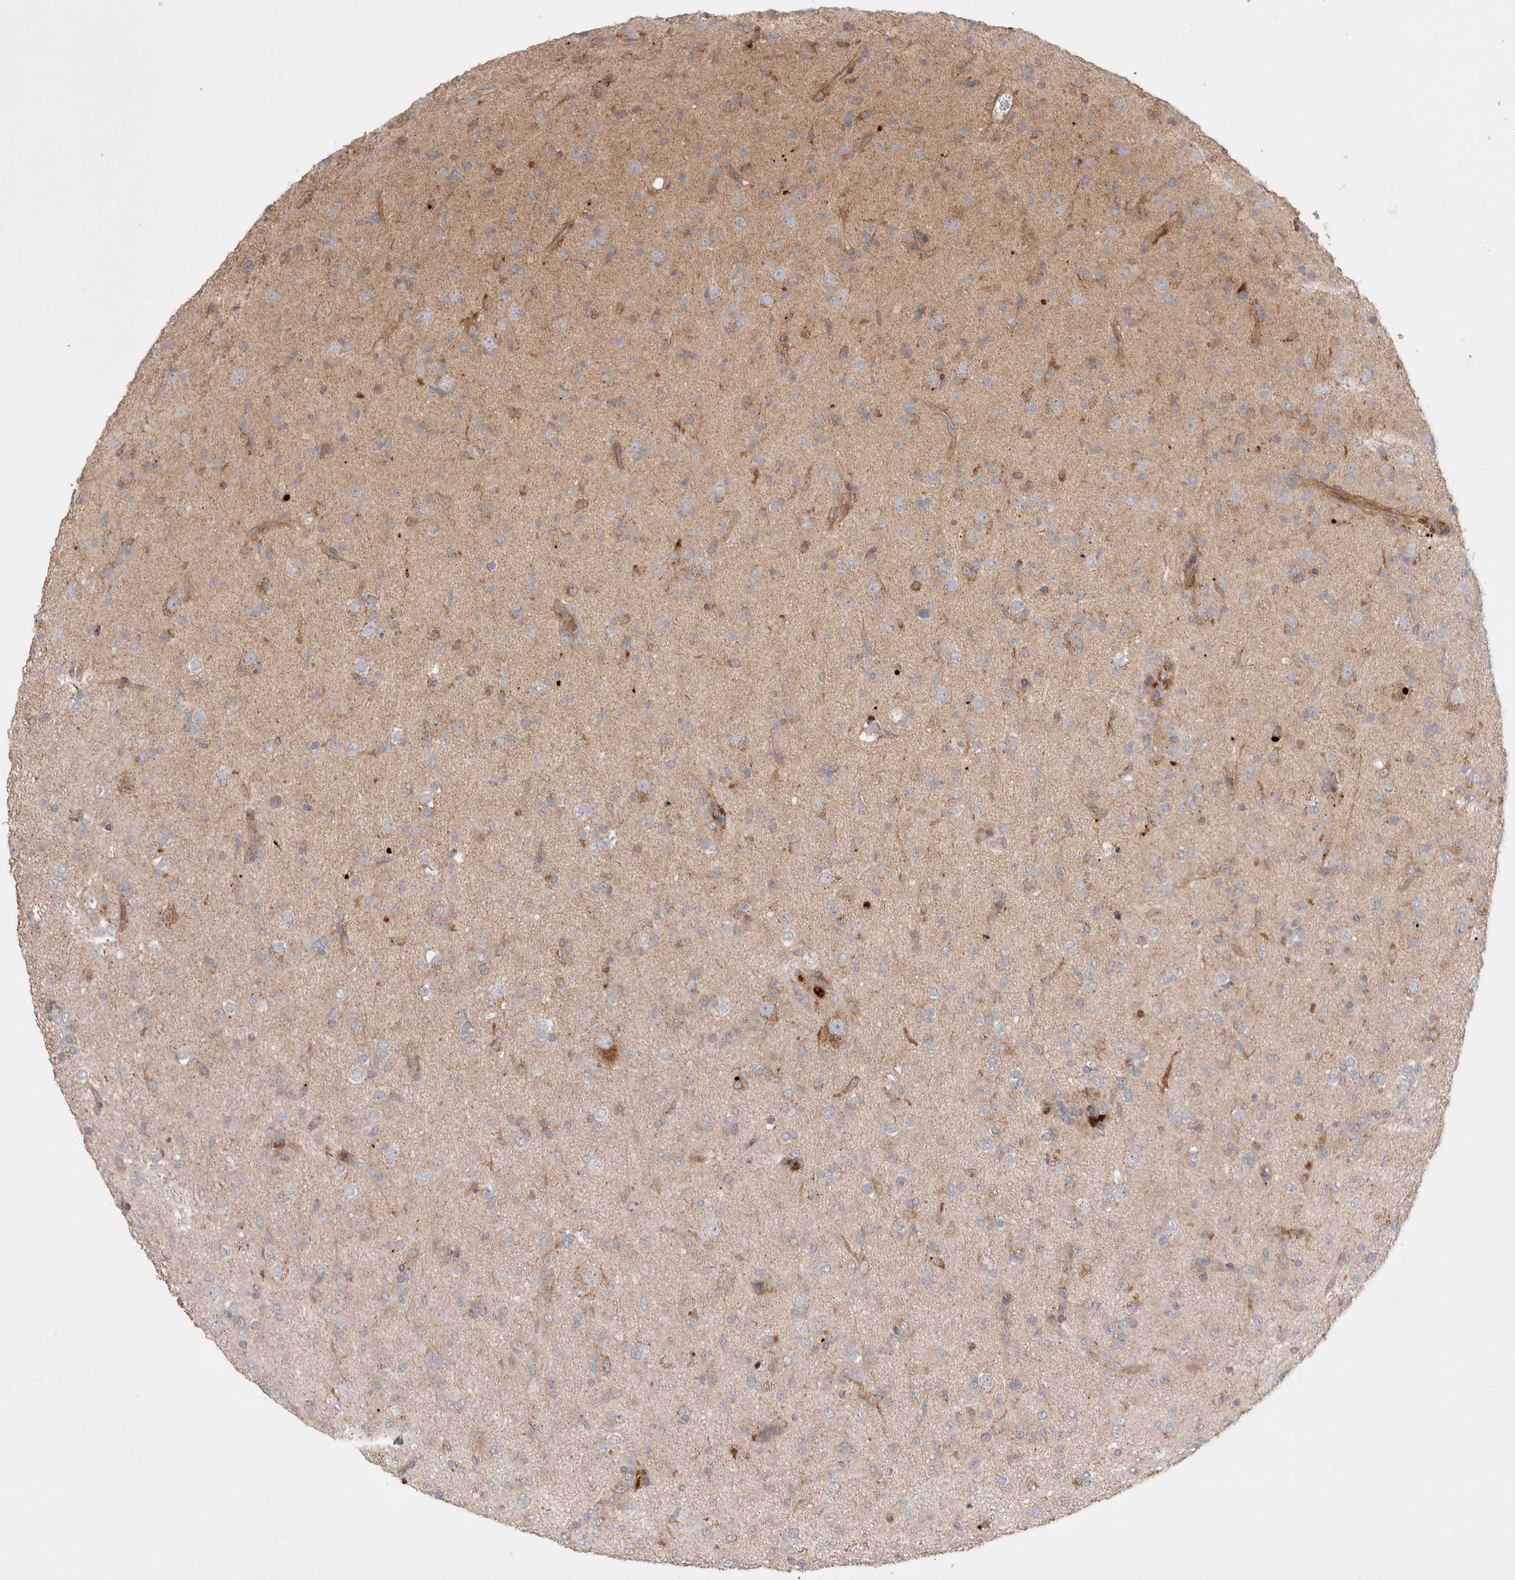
{"staining": {"intensity": "weak", "quantity": "25%-75%", "location": "cytoplasmic/membranous"}, "tissue": "glioma", "cell_type": "Tumor cells", "image_type": "cancer", "snomed": [{"axis": "morphology", "description": "Glioma, malignant, Low grade"}, {"axis": "topography", "description": "Brain"}], "caption": "Immunohistochemistry (IHC) staining of glioma, which displays low levels of weak cytoplasmic/membranous staining in approximately 25%-75% of tumor cells indicating weak cytoplasmic/membranous protein positivity. The staining was performed using DAB (3,3'-diaminobenzidine) (brown) for protein detection and nuclei were counterstained in hematoxylin (blue).", "gene": "TBC1D16", "patient": {"sex": "male", "age": 65}}